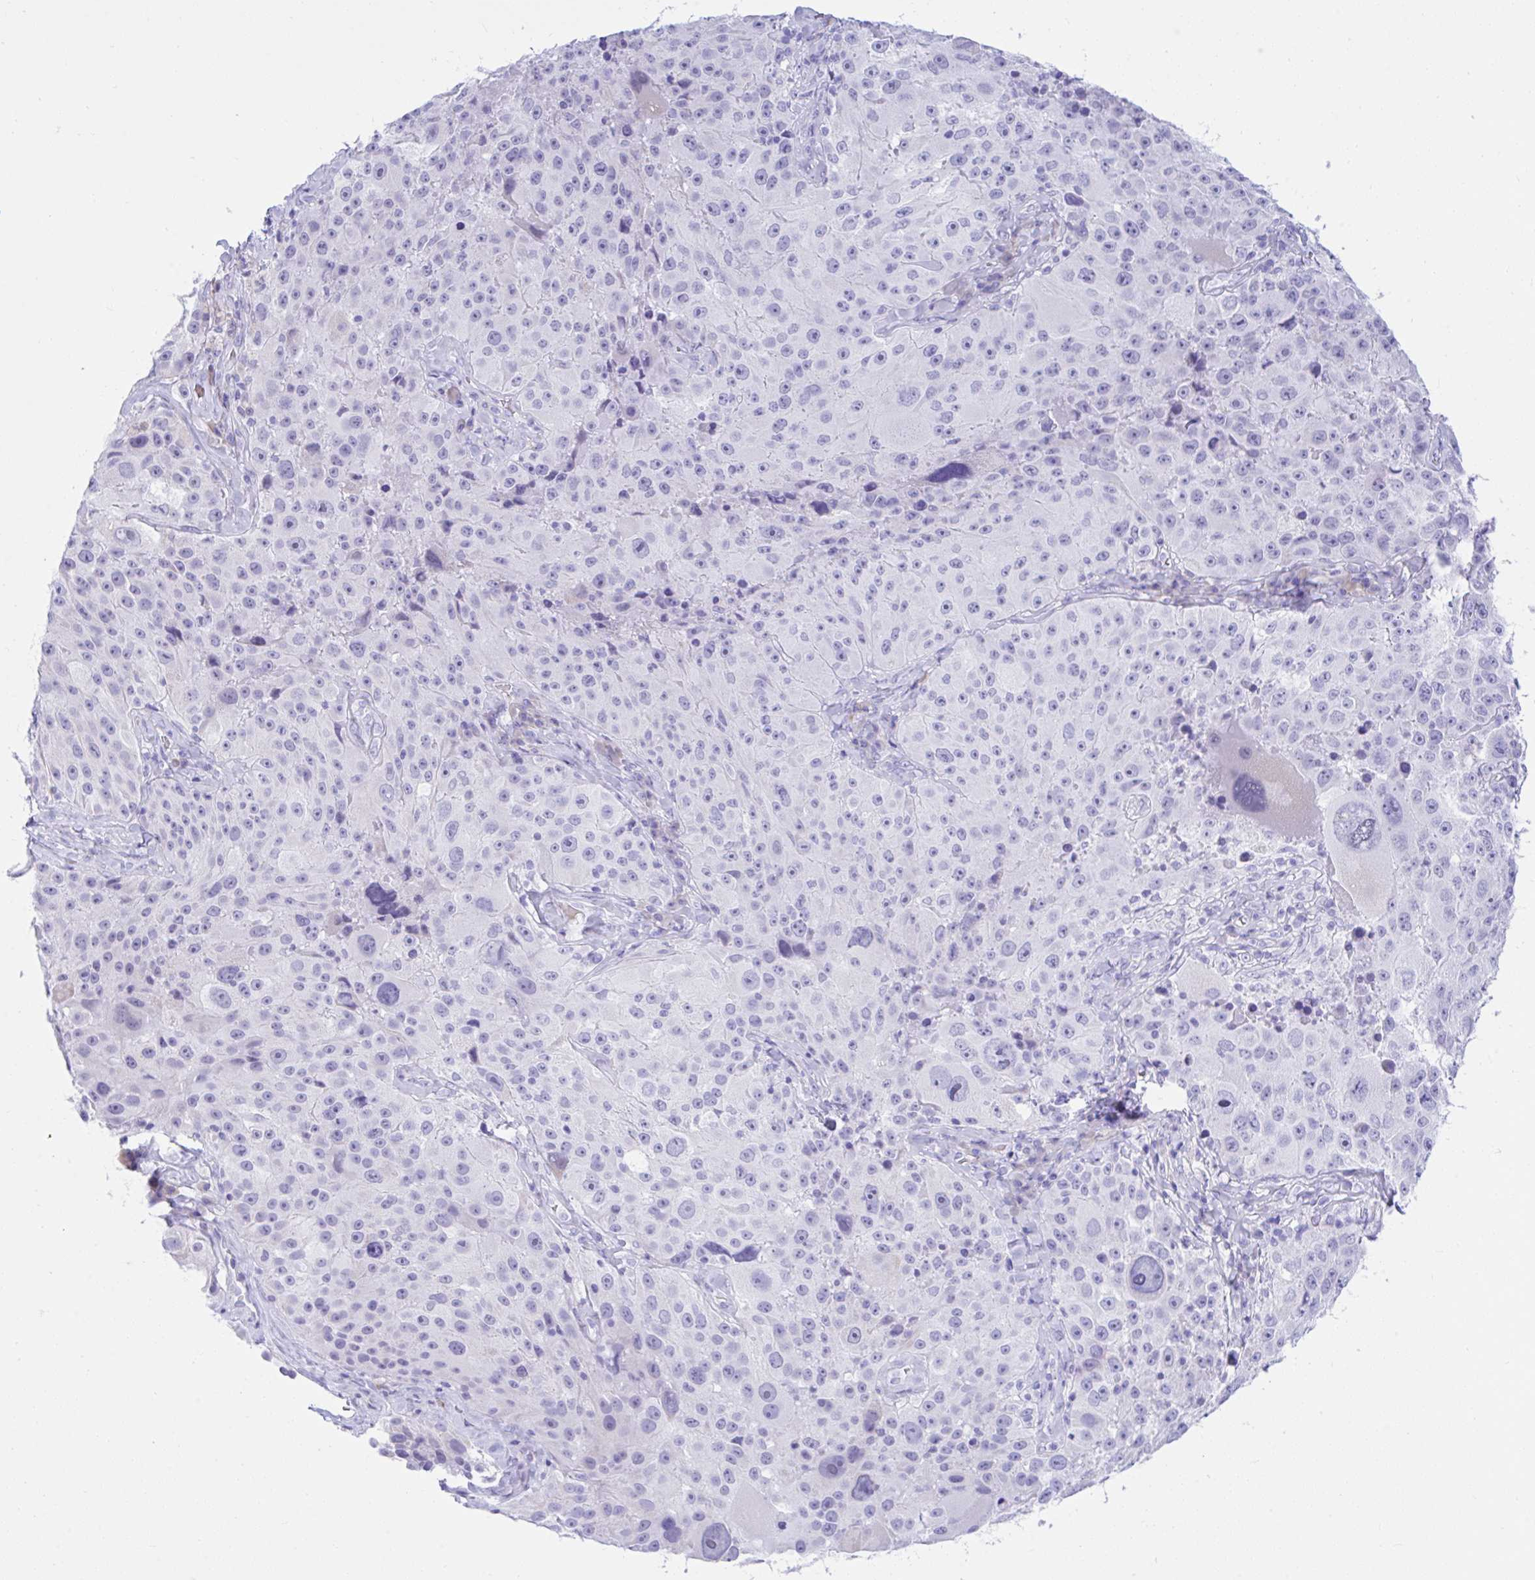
{"staining": {"intensity": "negative", "quantity": "none", "location": "none"}, "tissue": "melanoma", "cell_type": "Tumor cells", "image_type": "cancer", "snomed": [{"axis": "morphology", "description": "Malignant melanoma, Metastatic site"}, {"axis": "topography", "description": "Lymph node"}], "caption": "The IHC histopathology image has no significant expression in tumor cells of melanoma tissue.", "gene": "SEL1L2", "patient": {"sex": "male", "age": 62}}